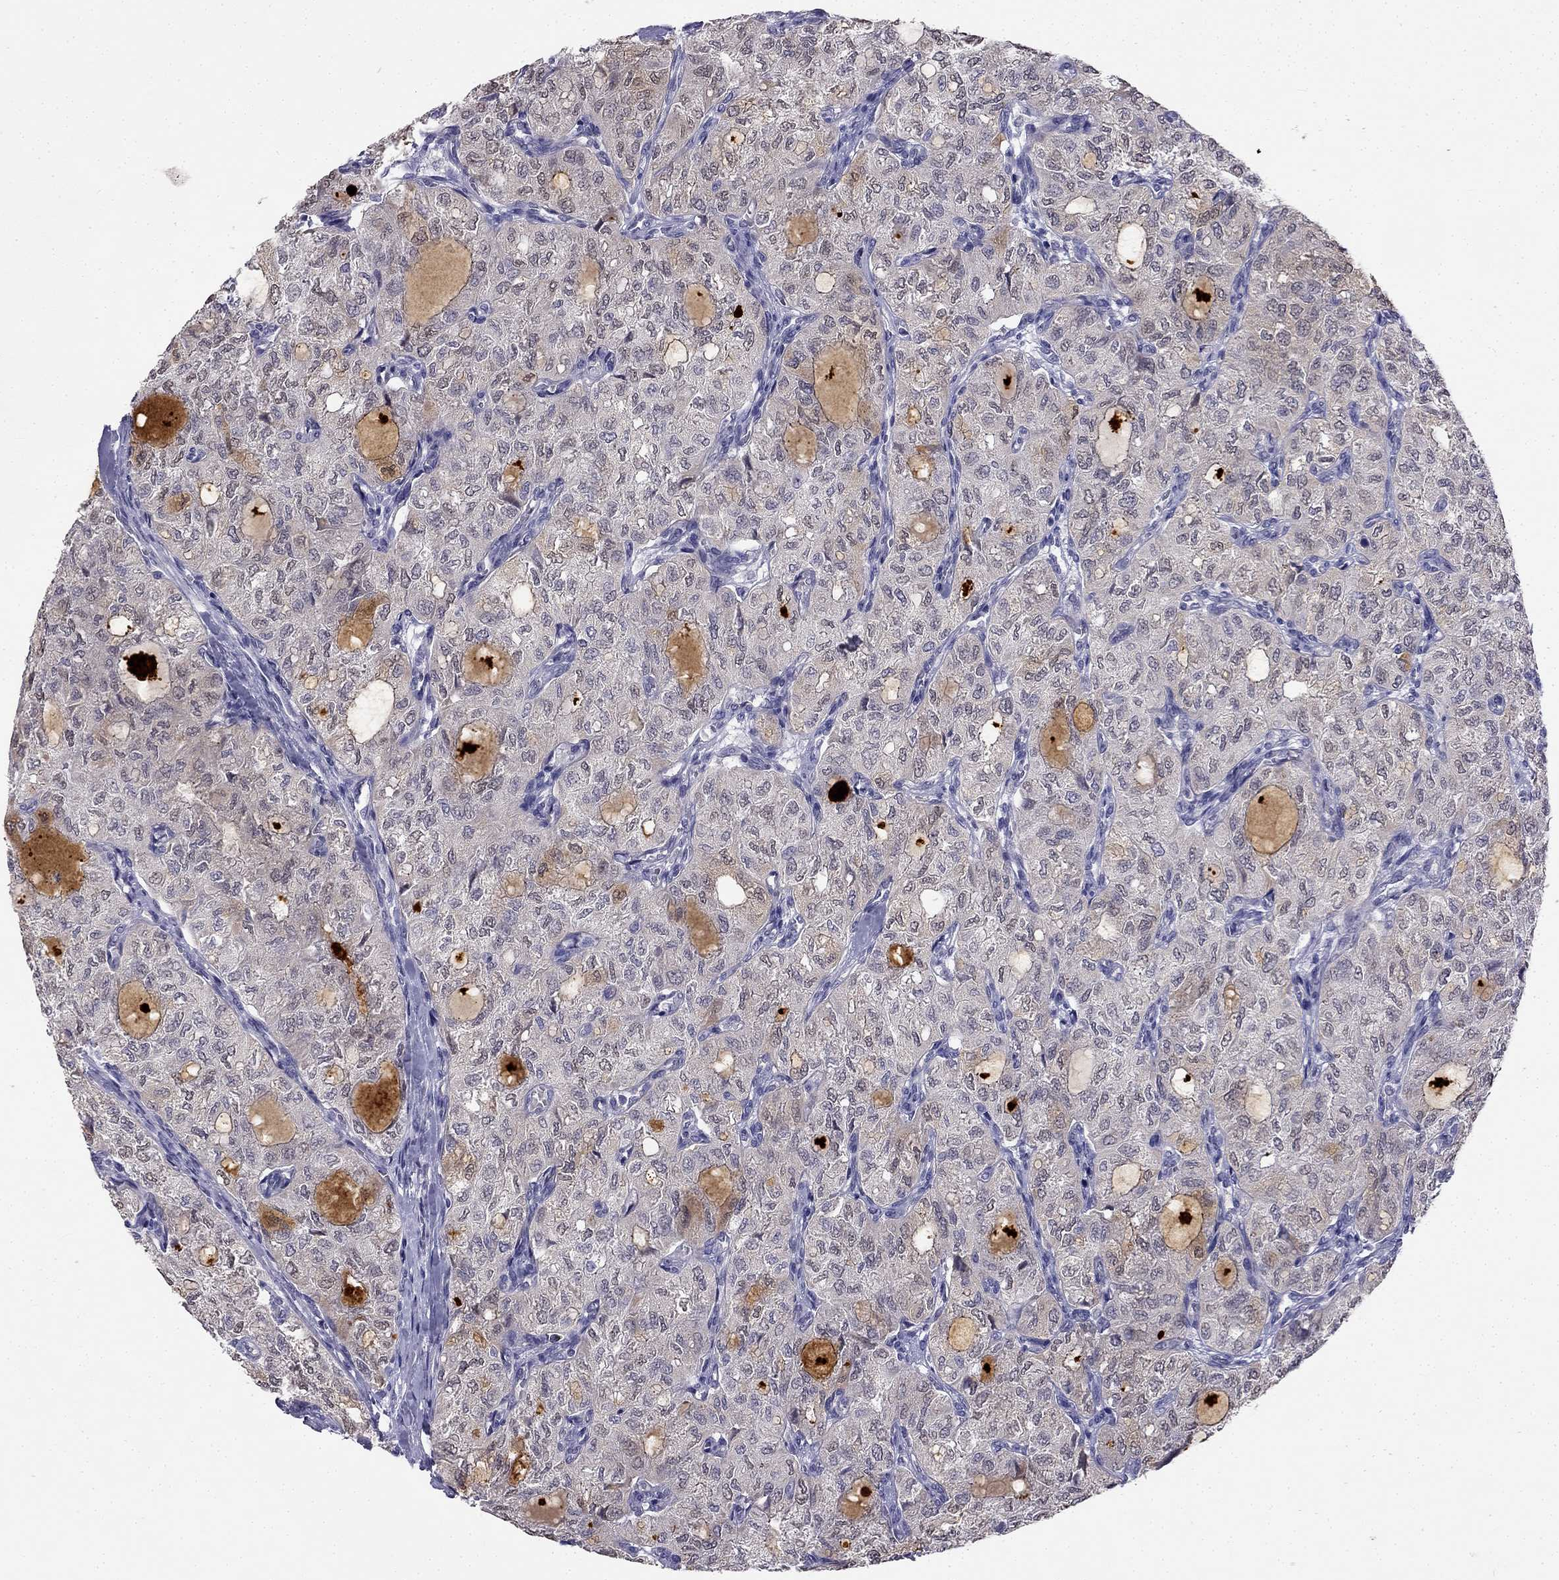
{"staining": {"intensity": "negative", "quantity": "none", "location": "none"}, "tissue": "thyroid cancer", "cell_type": "Tumor cells", "image_type": "cancer", "snomed": [{"axis": "morphology", "description": "Follicular adenoma carcinoma, NOS"}, {"axis": "topography", "description": "Thyroid gland"}], "caption": "Tumor cells show no significant protein expression in thyroid cancer (follicular adenoma carcinoma).", "gene": "C16orf89", "patient": {"sex": "male", "age": 75}}